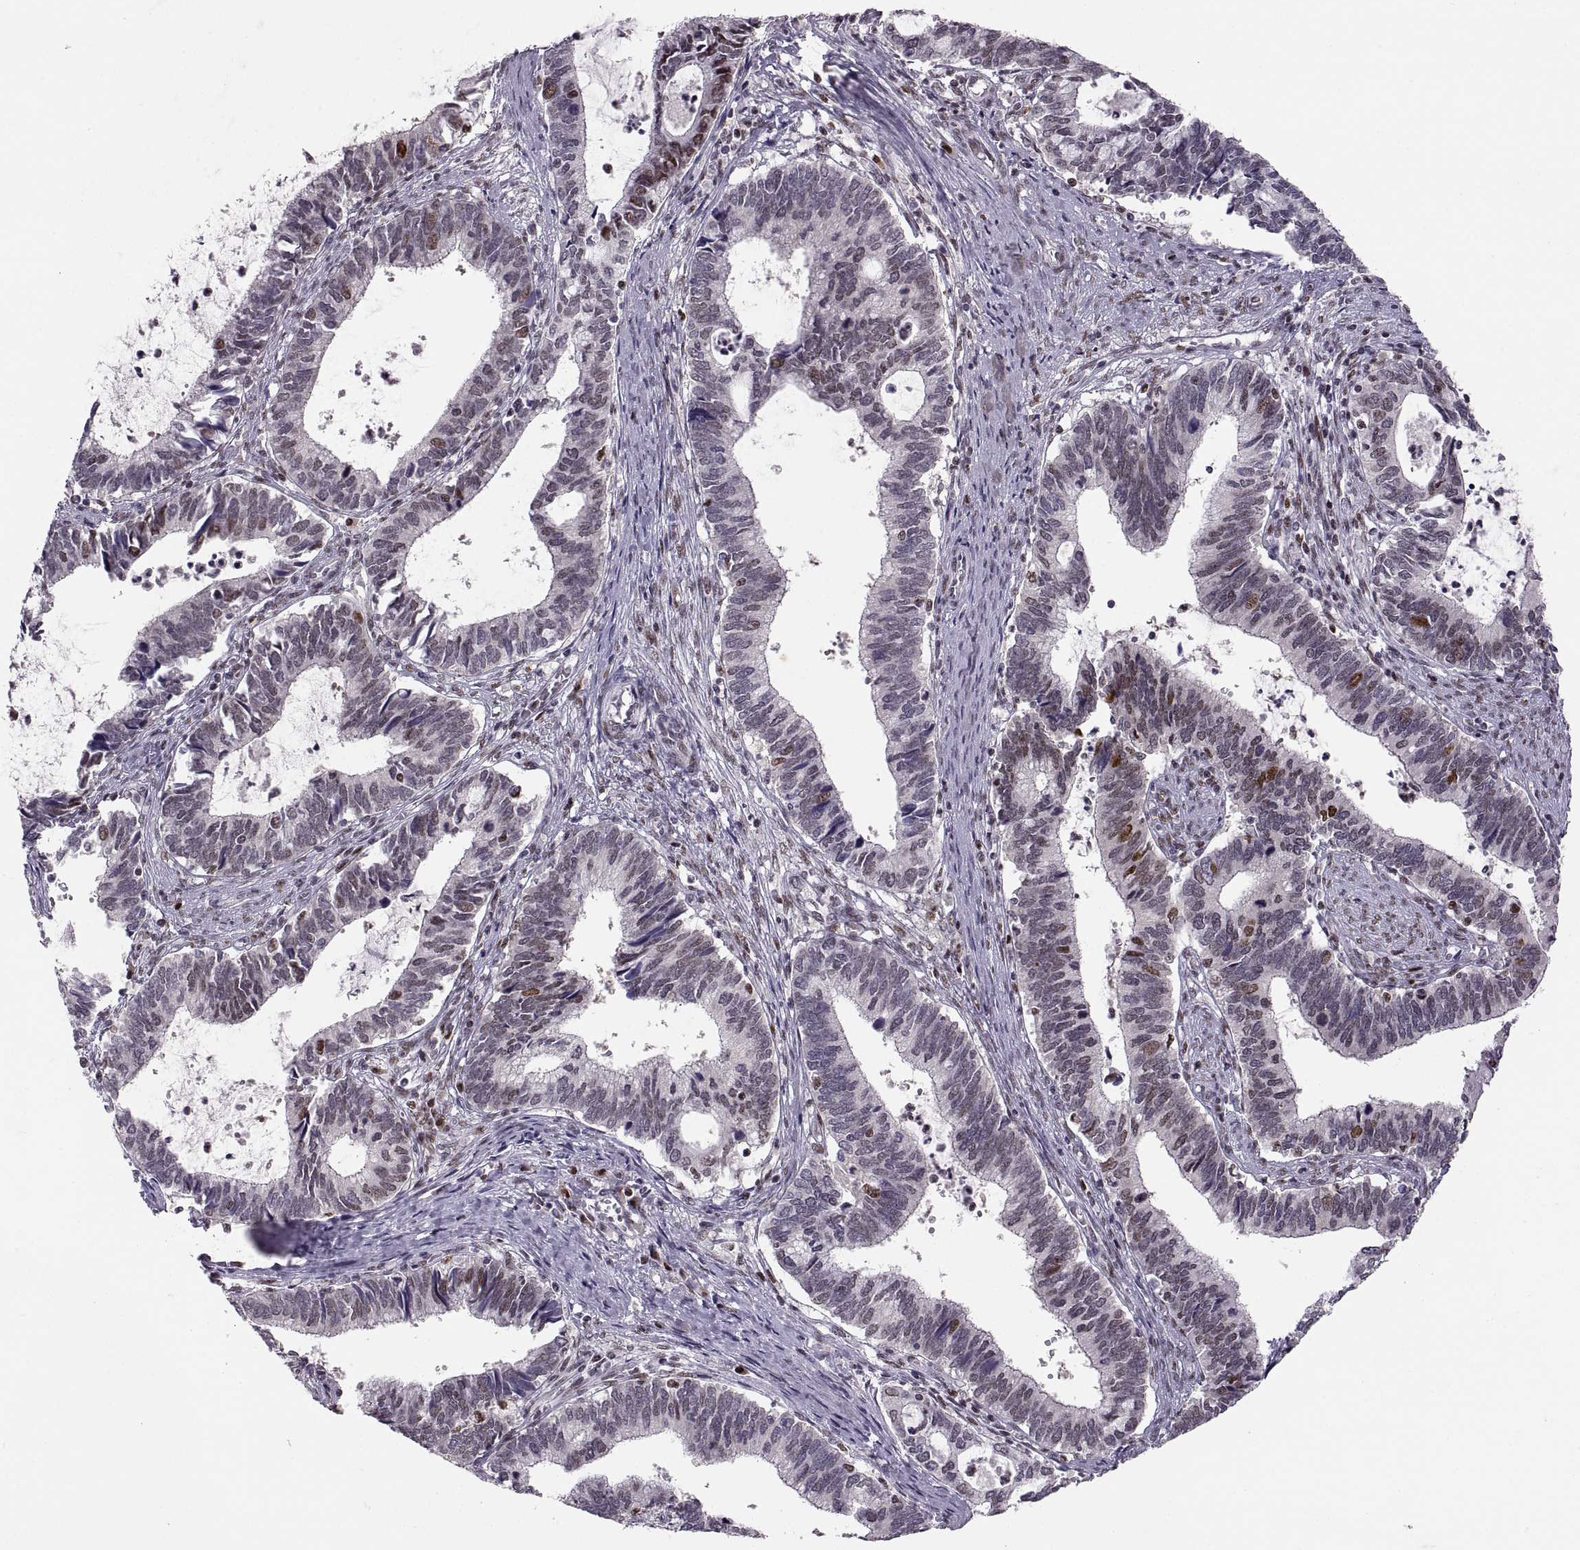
{"staining": {"intensity": "strong", "quantity": "<25%", "location": "nuclear"}, "tissue": "cervical cancer", "cell_type": "Tumor cells", "image_type": "cancer", "snomed": [{"axis": "morphology", "description": "Adenocarcinoma, NOS"}, {"axis": "topography", "description": "Cervix"}], "caption": "Immunohistochemistry (IHC) photomicrograph of neoplastic tissue: human cervical cancer (adenocarcinoma) stained using immunohistochemistry demonstrates medium levels of strong protein expression localized specifically in the nuclear of tumor cells, appearing as a nuclear brown color.", "gene": "SNAI1", "patient": {"sex": "female", "age": 42}}